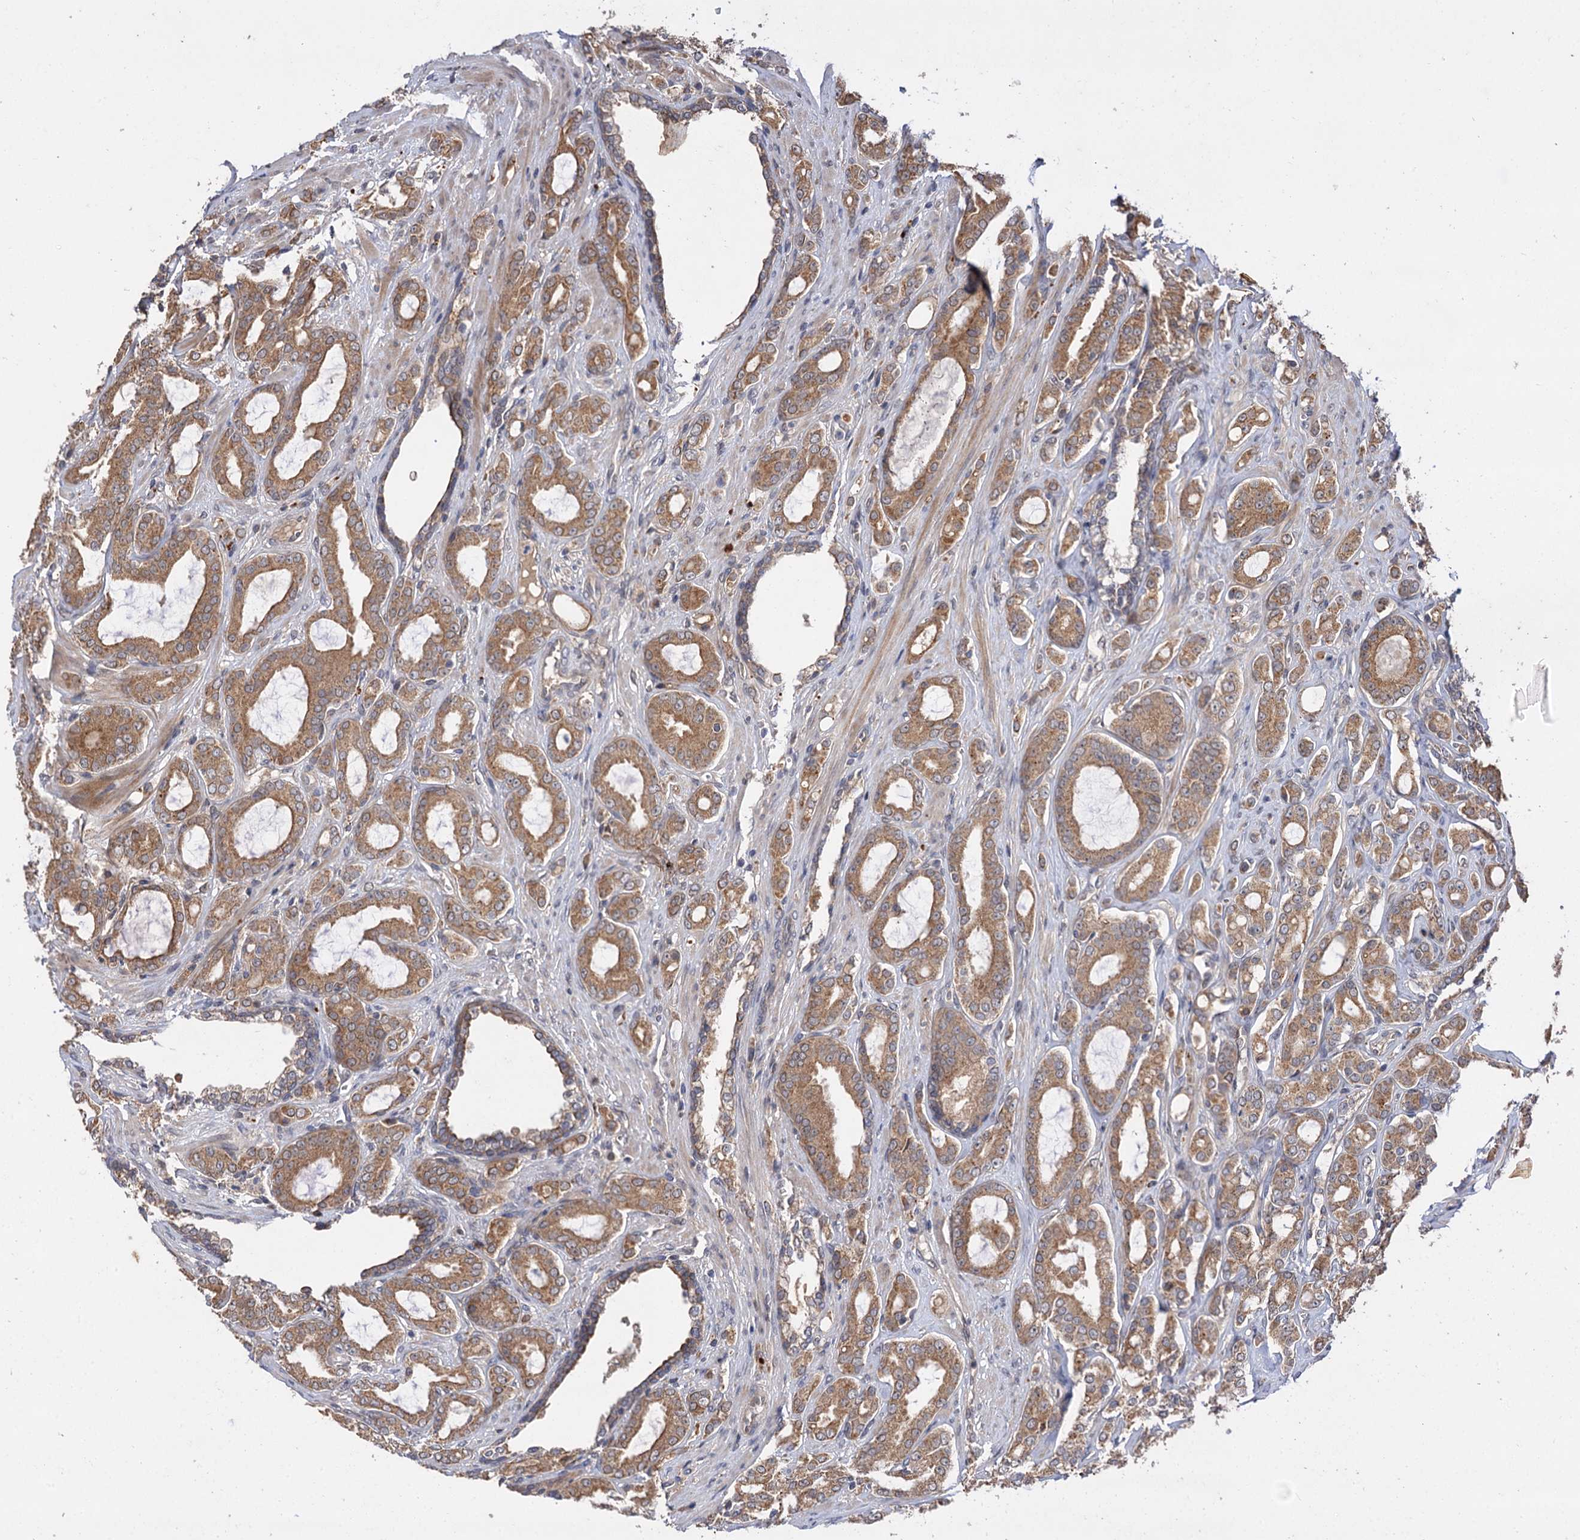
{"staining": {"intensity": "moderate", "quantity": ">75%", "location": "cytoplasmic/membranous"}, "tissue": "prostate cancer", "cell_type": "Tumor cells", "image_type": "cancer", "snomed": [{"axis": "morphology", "description": "Adenocarcinoma, High grade"}, {"axis": "topography", "description": "Prostate"}], "caption": "Immunohistochemistry image of neoplastic tissue: human prostate cancer stained using IHC shows medium levels of moderate protein expression localized specifically in the cytoplasmic/membranous of tumor cells, appearing as a cytoplasmic/membranous brown color.", "gene": "FBXW8", "patient": {"sex": "male", "age": 72}}